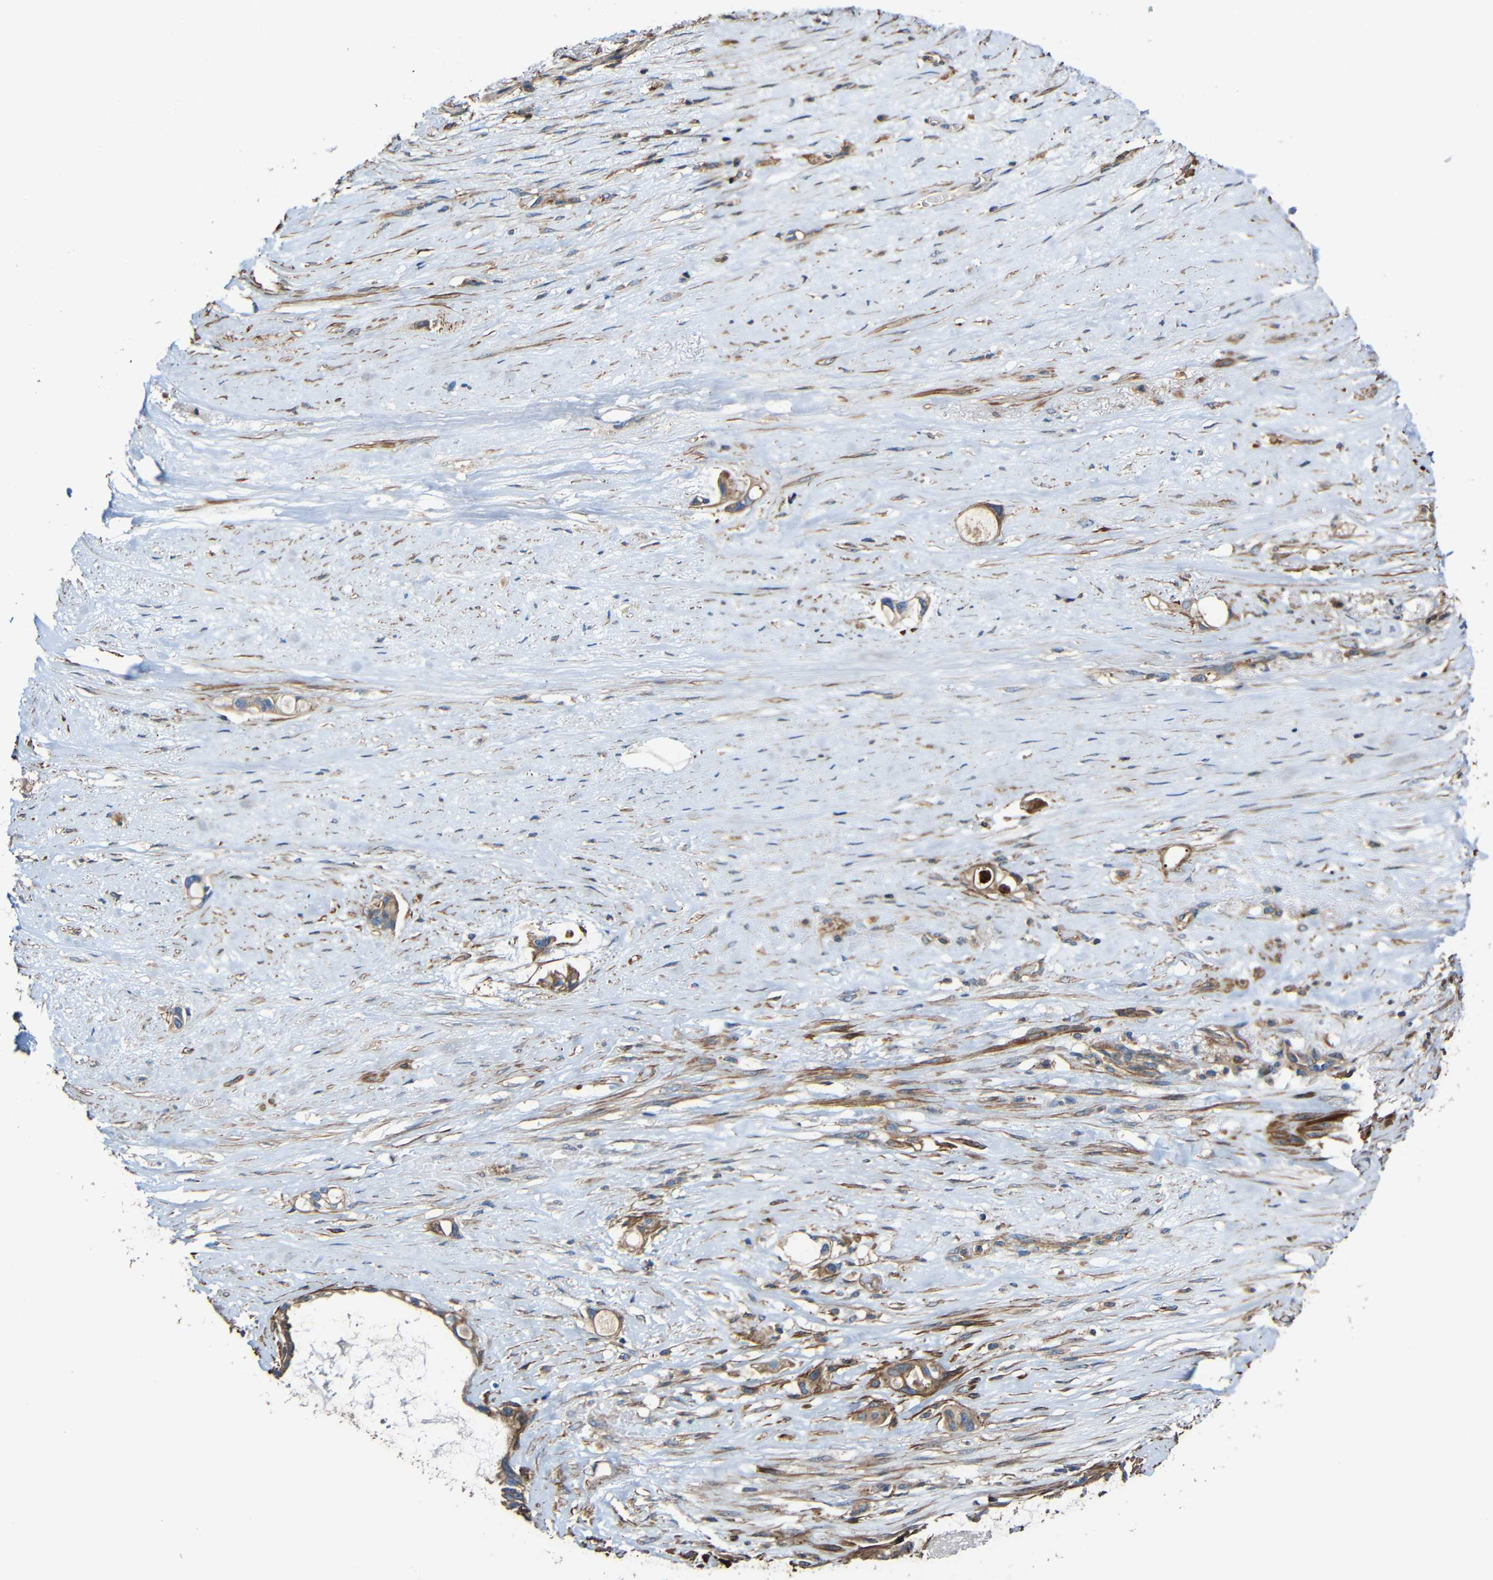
{"staining": {"intensity": "moderate", "quantity": ">75%", "location": "cytoplasmic/membranous"}, "tissue": "liver cancer", "cell_type": "Tumor cells", "image_type": "cancer", "snomed": [{"axis": "morphology", "description": "Cholangiocarcinoma"}, {"axis": "topography", "description": "Liver"}], "caption": "IHC micrograph of neoplastic tissue: liver cancer (cholangiocarcinoma) stained using IHC demonstrates medium levels of moderate protein expression localized specifically in the cytoplasmic/membranous of tumor cells, appearing as a cytoplasmic/membranous brown color.", "gene": "RHOT2", "patient": {"sex": "female", "age": 65}}